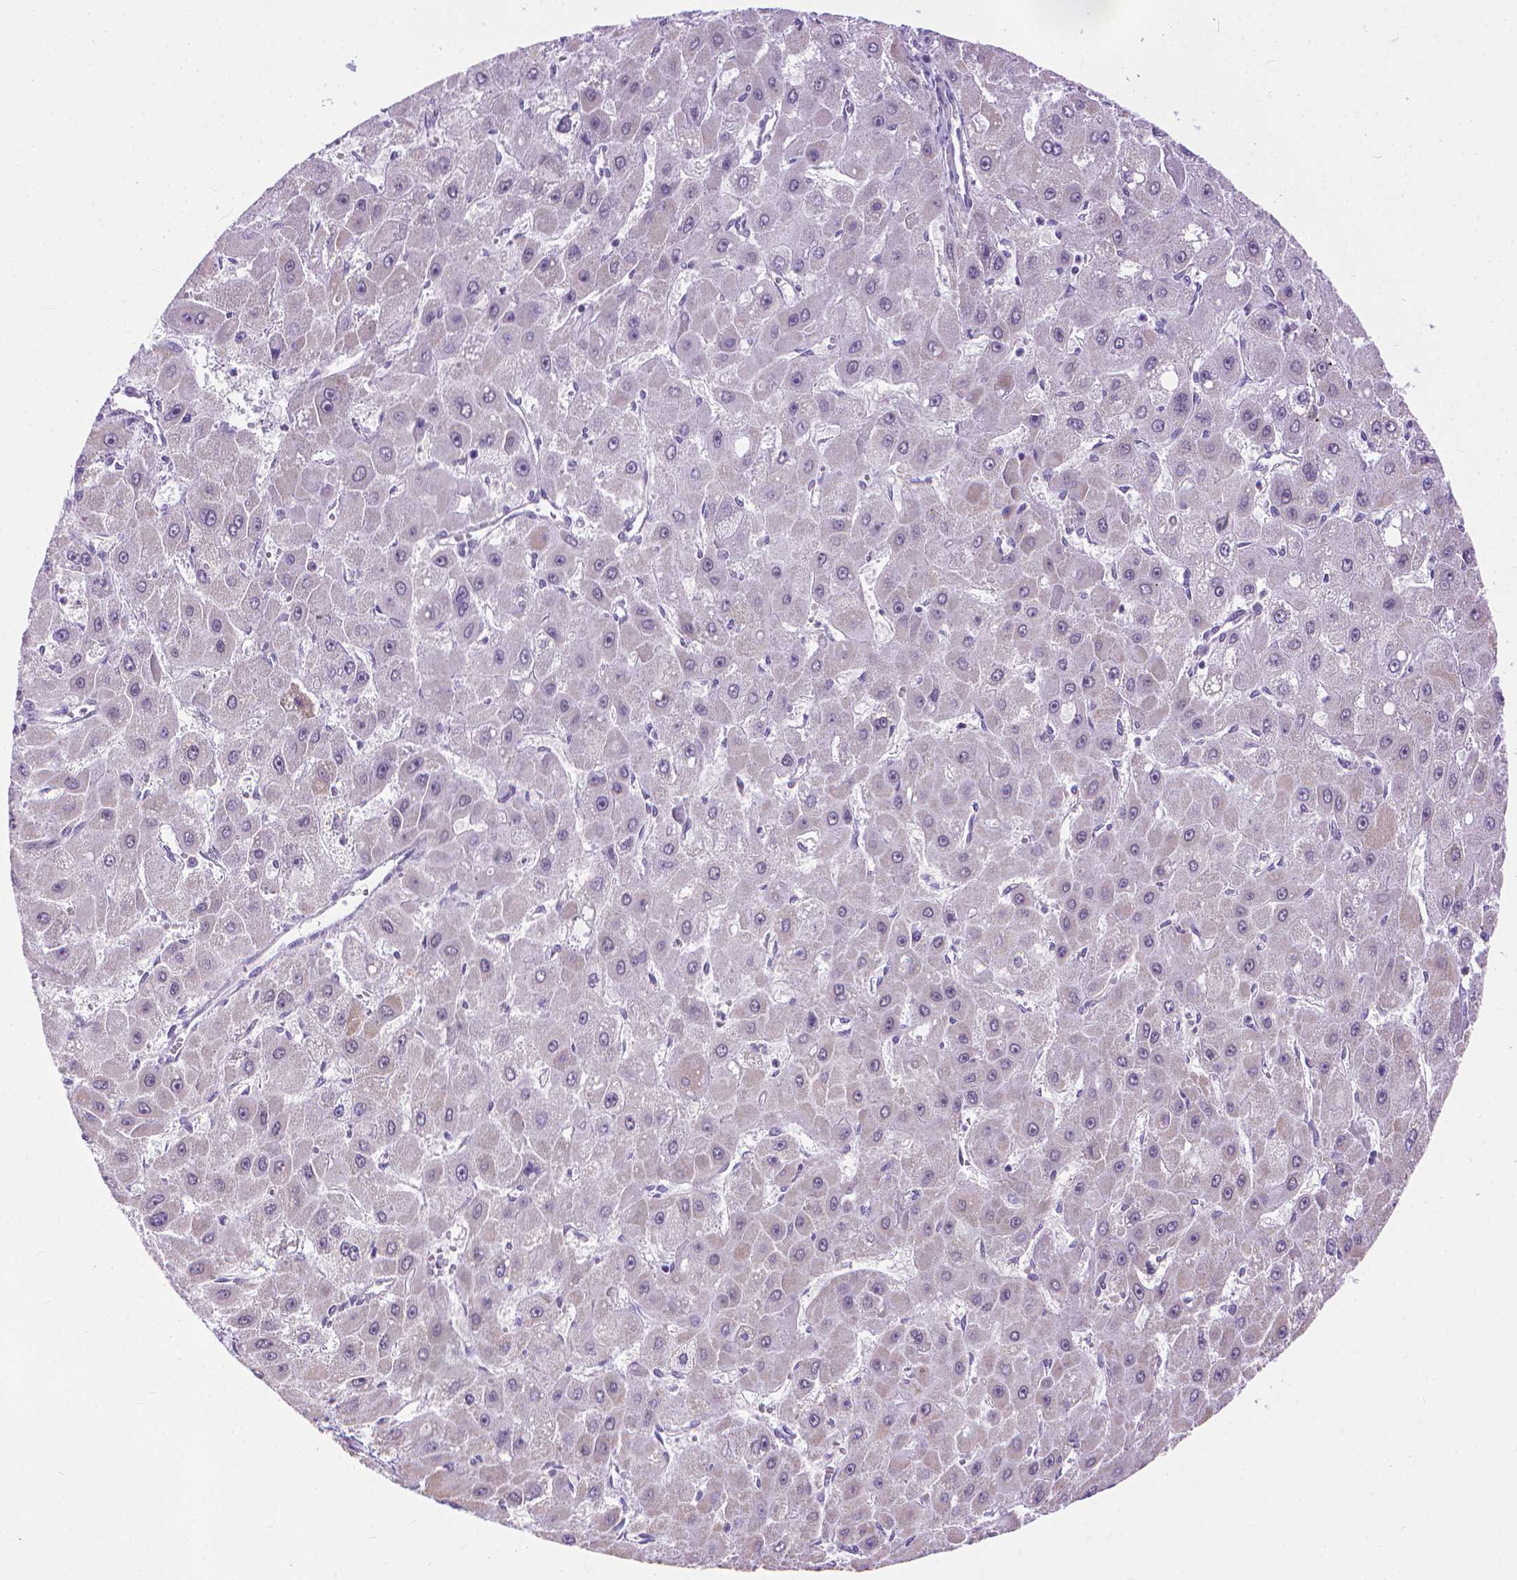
{"staining": {"intensity": "negative", "quantity": "none", "location": "none"}, "tissue": "liver cancer", "cell_type": "Tumor cells", "image_type": "cancer", "snomed": [{"axis": "morphology", "description": "Carcinoma, Hepatocellular, NOS"}, {"axis": "topography", "description": "Liver"}], "caption": "The histopathology image displays no significant staining in tumor cells of liver hepatocellular carcinoma. The staining is performed using DAB brown chromogen with nuclei counter-stained in using hematoxylin.", "gene": "SYN1", "patient": {"sex": "female", "age": 25}}